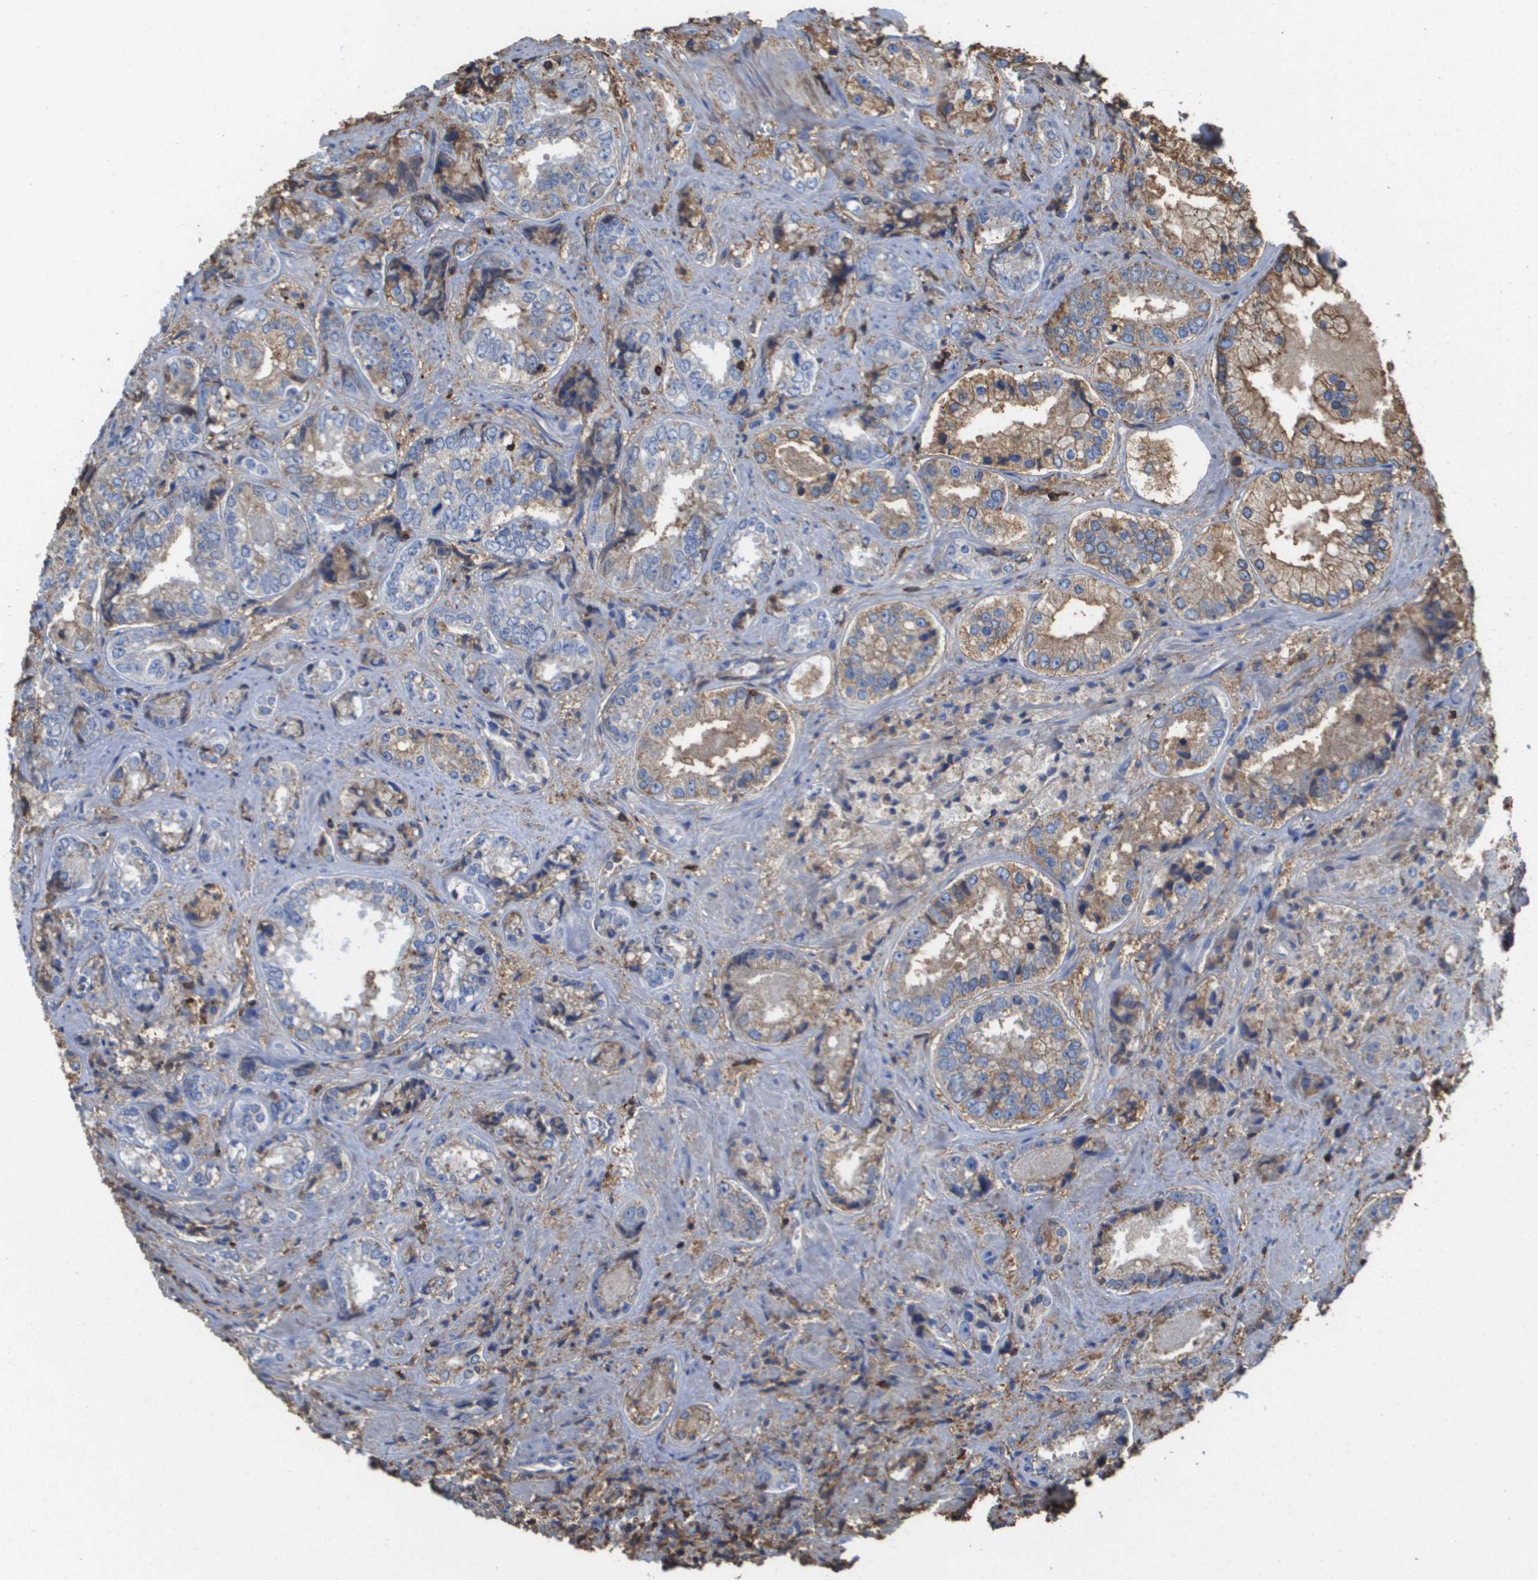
{"staining": {"intensity": "weak", "quantity": "25%-75%", "location": "cytoplasmic/membranous"}, "tissue": "prostate cancer", "cell_type": "Tumor cells", "image_type": "cancer", "snomed": [{"axis": "morphology", "description": "Adenocarcinoma, High grade"}, {"axis": "topography", "description": "Prostate"}], "caption": "DAB (3,3'-diaminobenzidine) immunohistochemical staining of prostate cancer (high-grade adenocarcinoma) exhibits weak cytoplasmic/membranous protein positivity in about 25%-75% of tumor cells. Immunohistochemistry stains the protein of interest in brown and the nuclei are stained blue.", "gene": "PASK", "patient": {"sex": "male", "age": 61}}